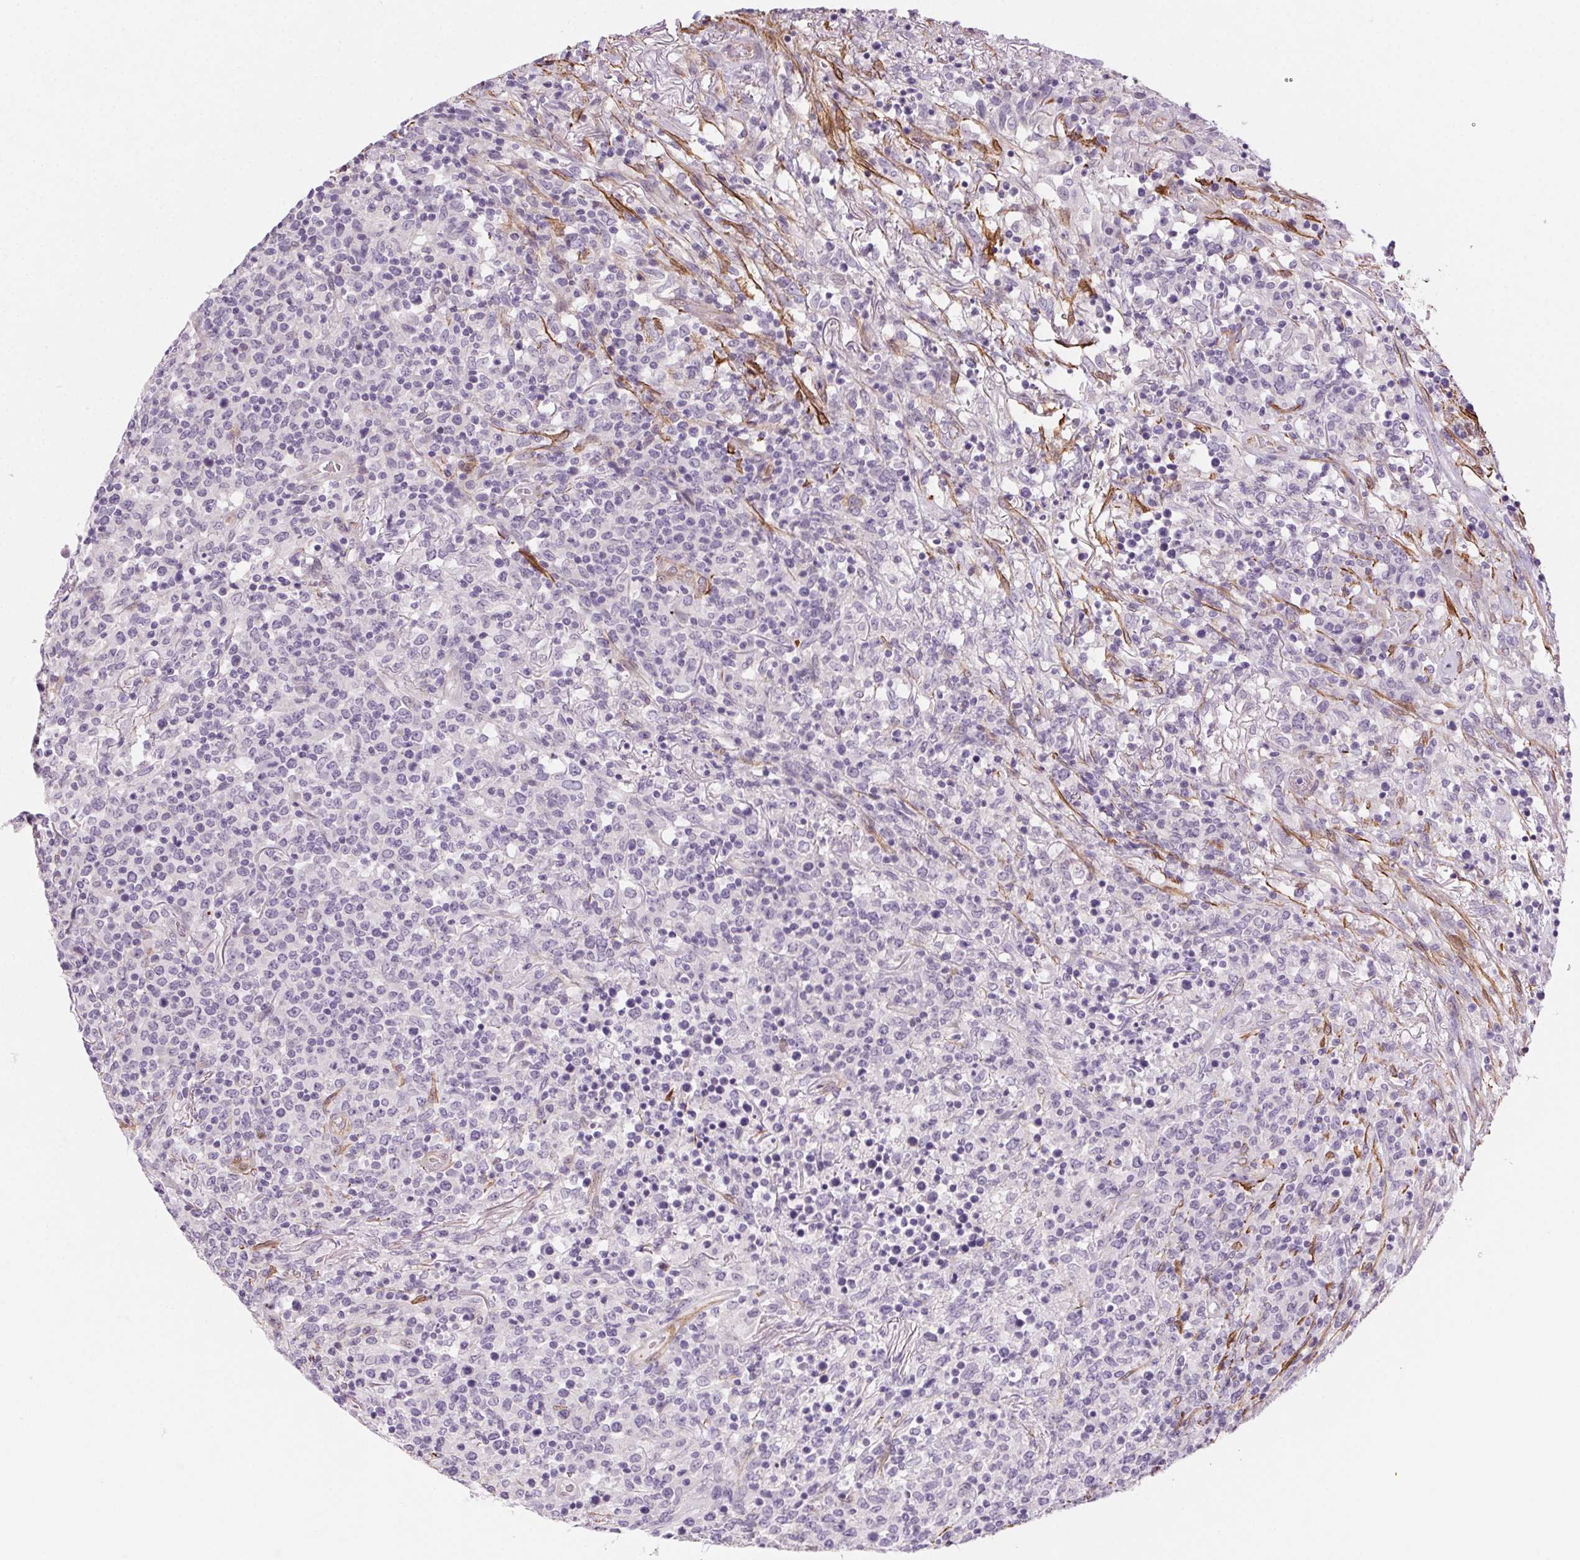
{"staining": {"intensity": "negative", "quantity": "none", "location": "none"}, "tissue": "lymphoma", "cell_type": "Tumor cells", "image_type": "cancer", "snomed": [{"axis": "morphology", "description": "Malignant lymphoma, non-Hodgkin's type, High grade"}, {"axis": "topography", "description": "Lung"}], "caption": "Tumor cells show no significant protein positivity in malignant lymphoma, non-Hodgkin's type (high-grade).", "gene": "GPX8", "patient": {"sex": "male", "age": 79}}